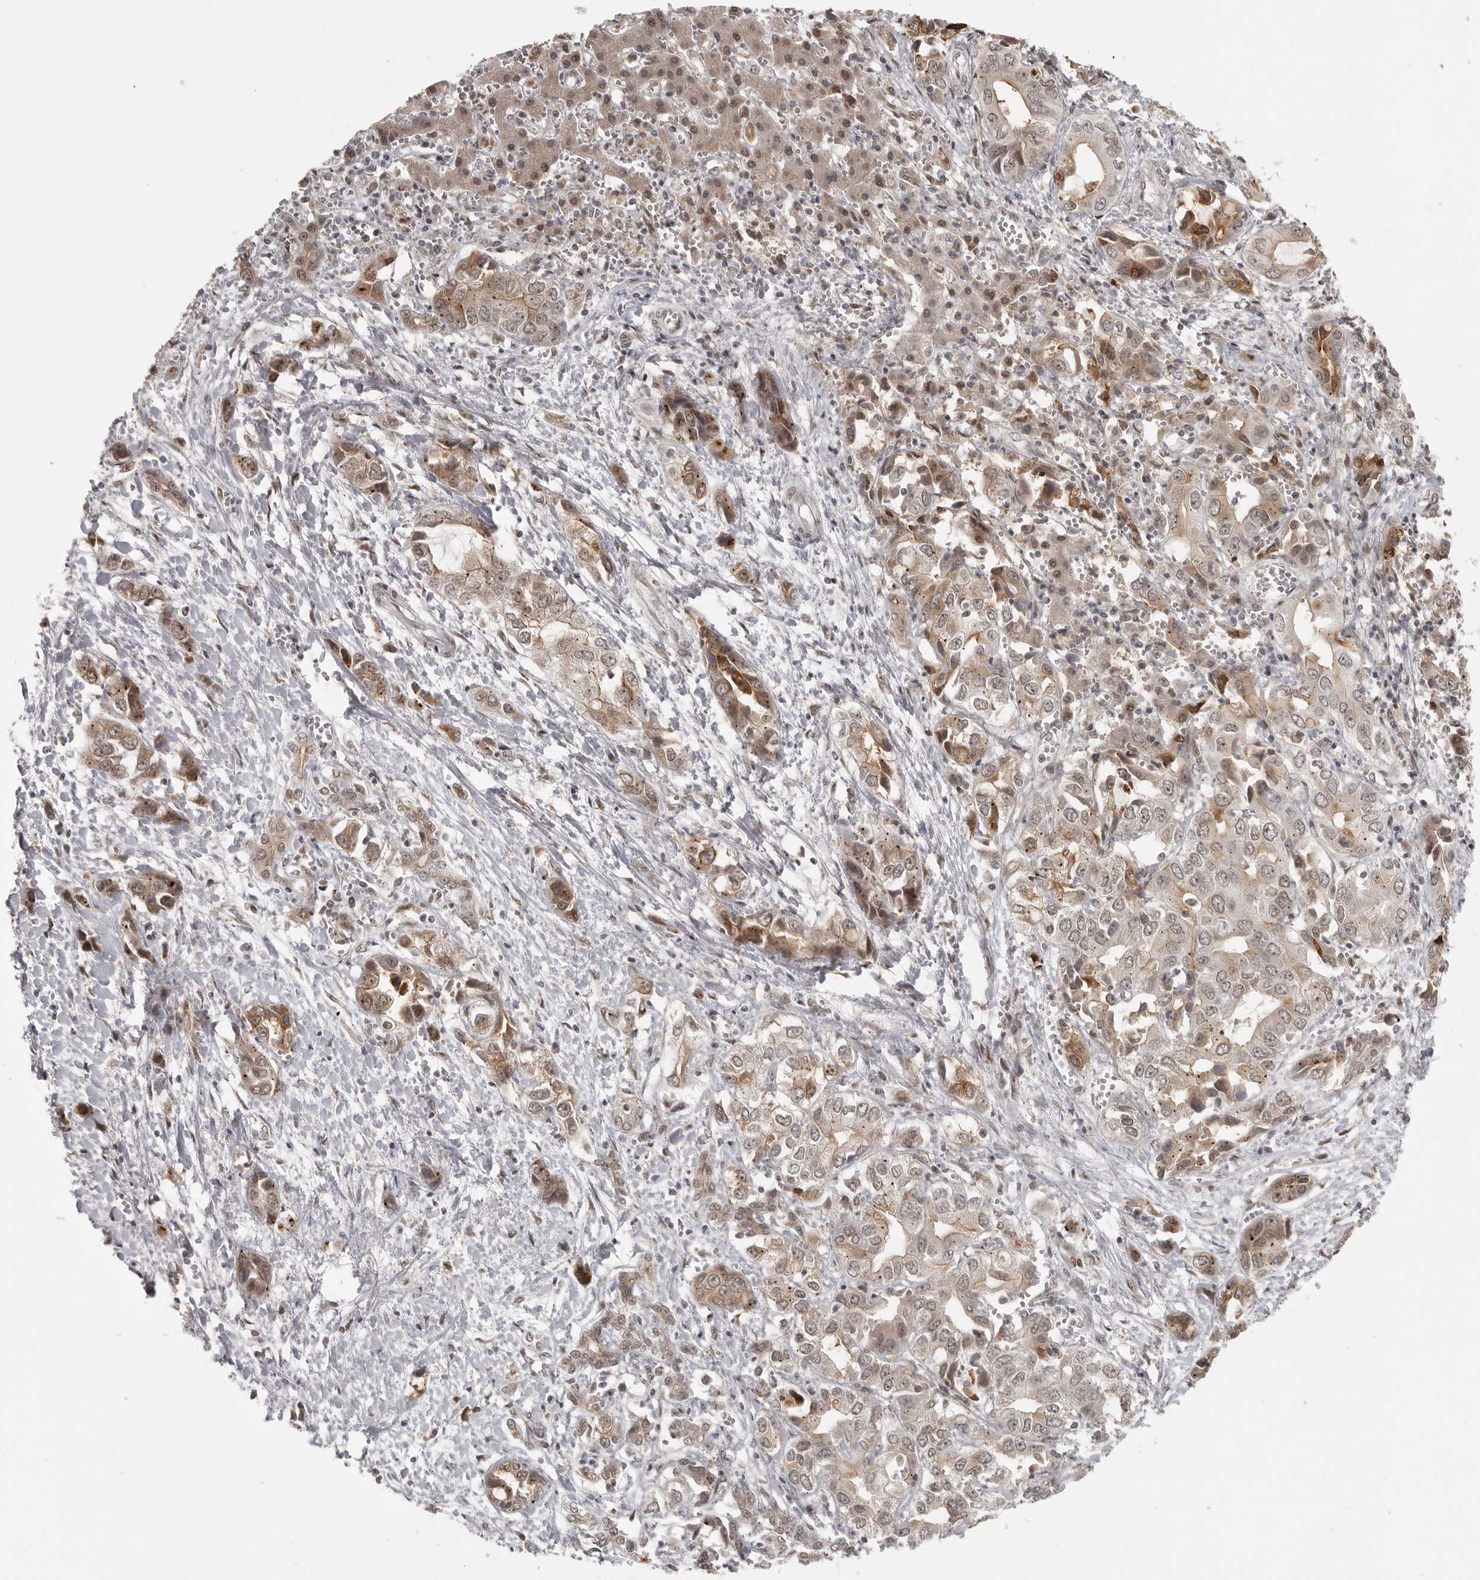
{"staining": {"intensity": "weak", "quantity": ">75%", "location": "cytoplasmic/membranous,nuclear"}, "tissue": "liver cancer", "cell_type": "Tumor cells", "image_type": "cancer", "snomed": [{"axis": "morphology", "description": "Cholangiocarcinoma"}, {"axis": "topography", "description": "Liver"}], "caption": "This micrograph displays immunohistochemistry staining of human cholangiocarcinoma (liver), with low weak cytoplasmic/membranous and nuclear positivity in approximately >75% of tumor cells.", "gene": "ISG20L2", "patient": {"sex": "female", "age": 52}}